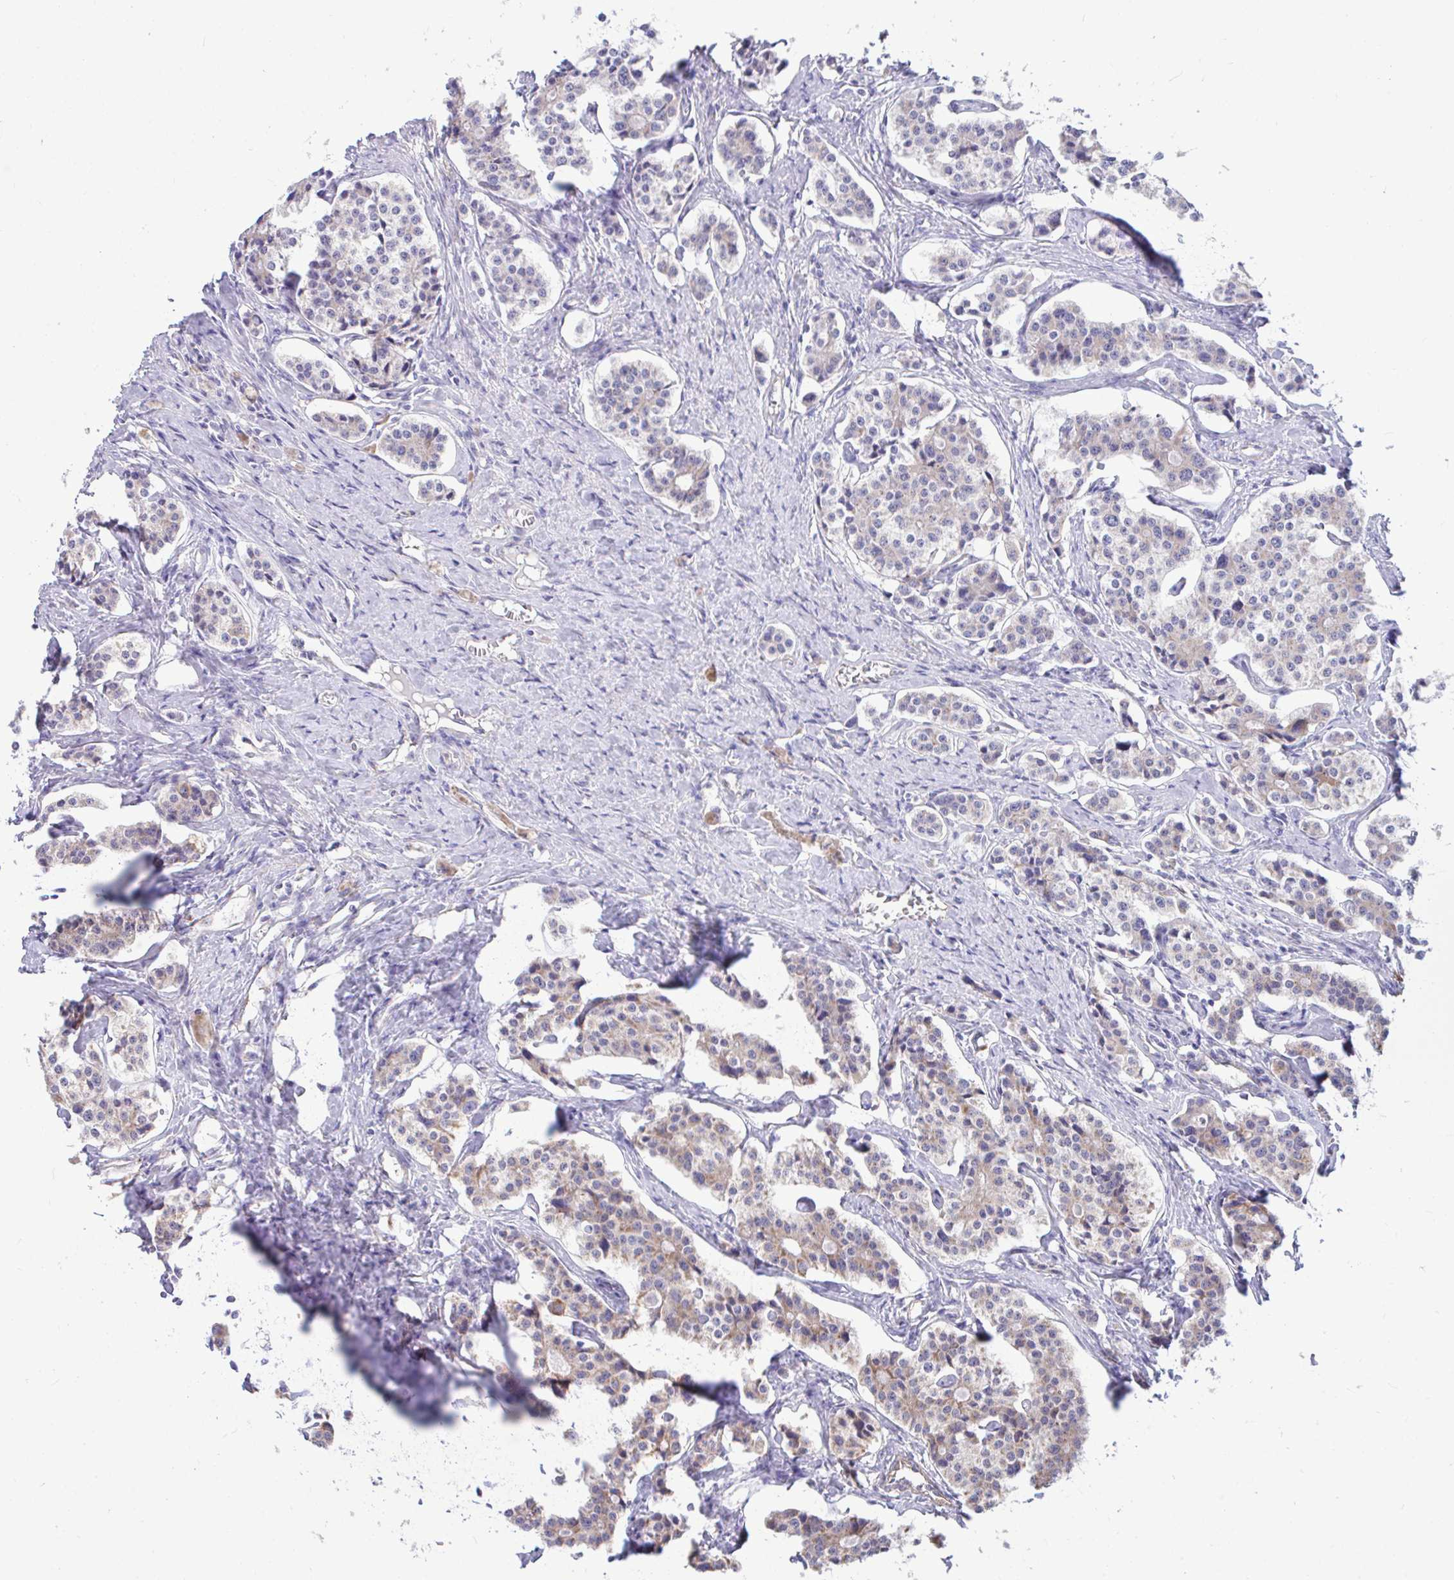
{"staining": {"intensity": "weak", "quantity": "25%-75%", "location": "cytoplasmic/membranous"}, "tissue": "carcinoid", "cell_type": "Tumor cells", "image_type": "cancer", "snomed": [{"axis": "morphology", "description": "Carcinoid, malignant, NOS"}, {"axis": "topography", "description": "Small intestine"}], "caption": "An image showing weak cytoplasmic/membranous positivity in approximately 25%-75% of tumor cells in carcinoid, as visualized by brown immunohistochemical staining.", "gene": "SARS2", "patient": {"sex": "male", "age": 63}}